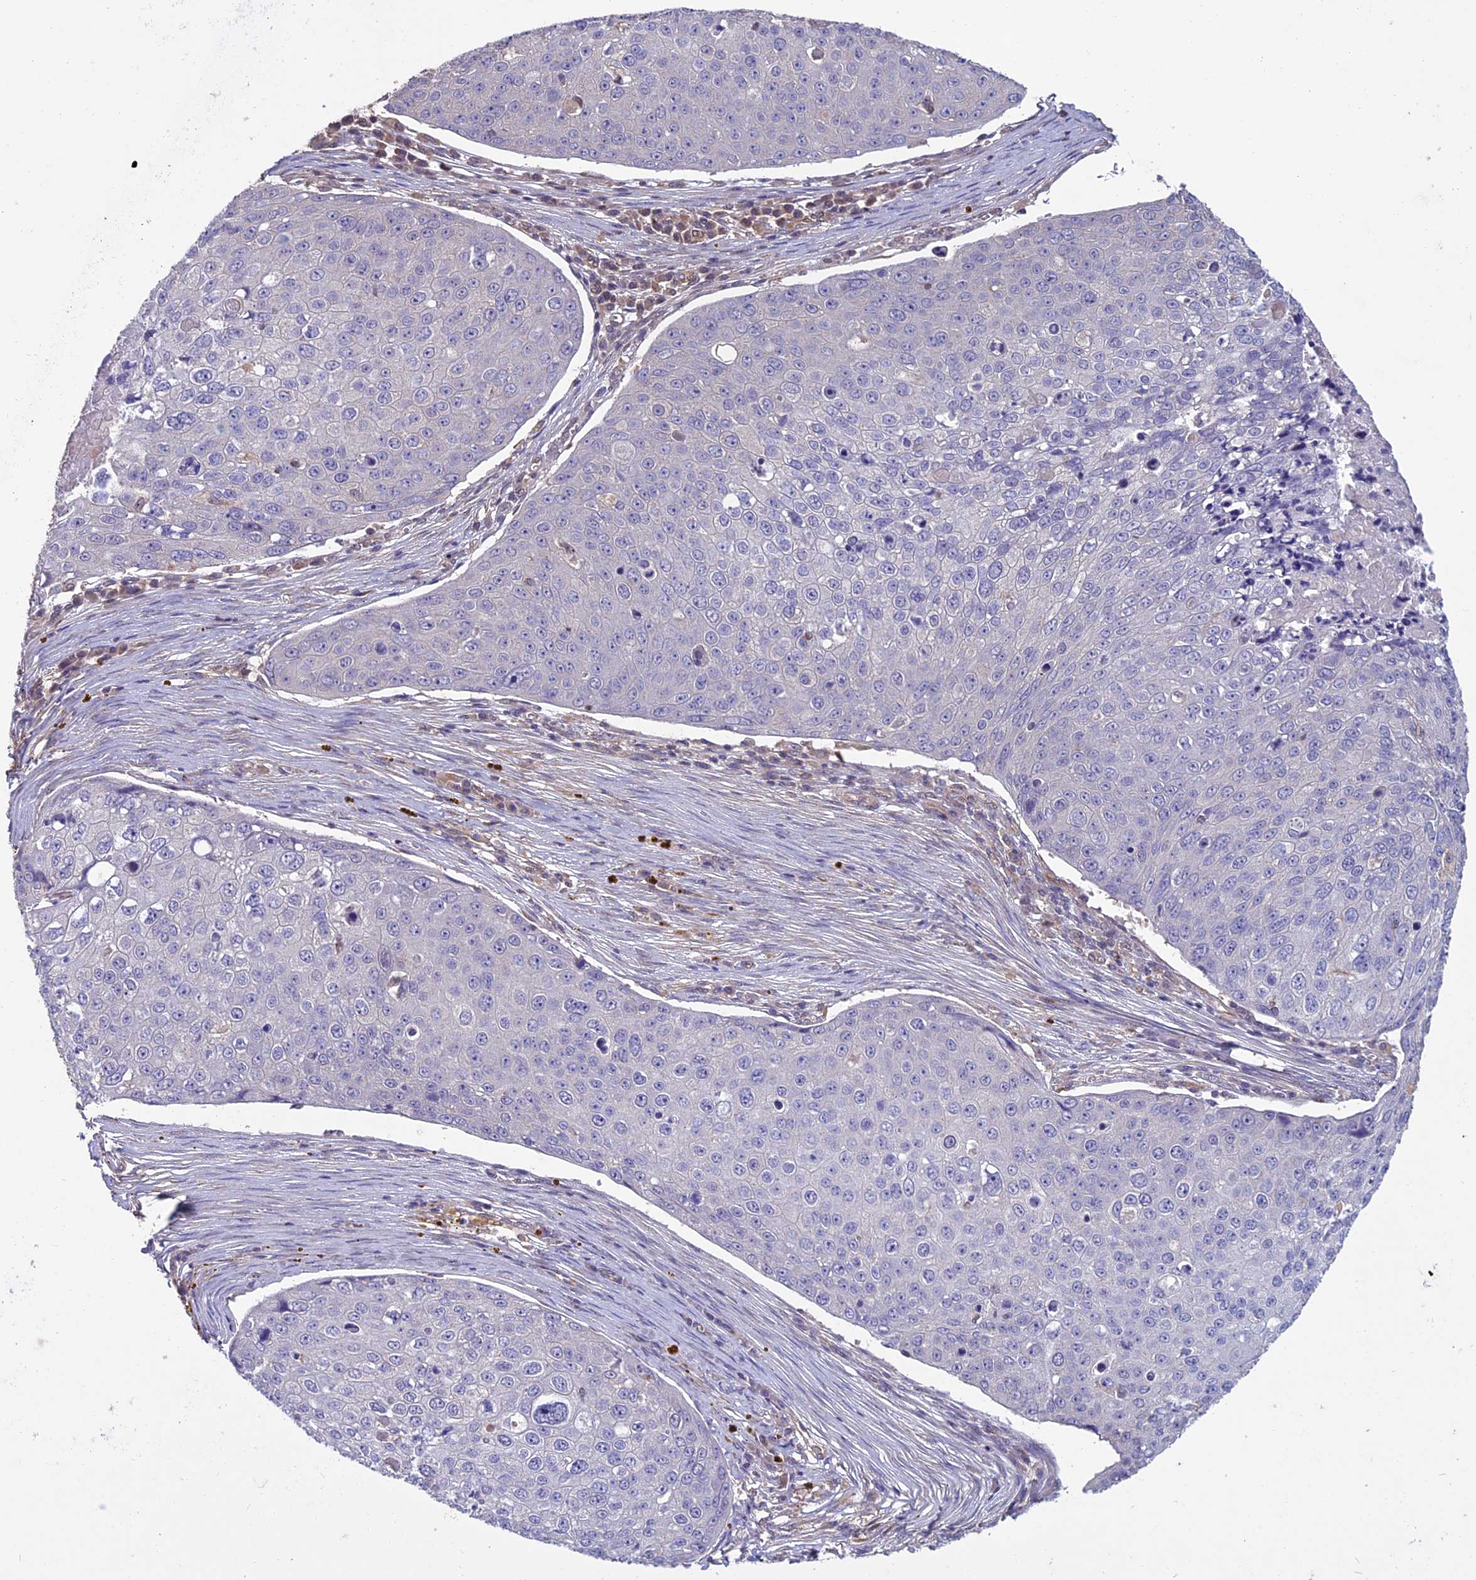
{"staining": {"intensity": "negative", "quantity": "none", "location": "none"}, "tissue": "skin cancer", "cell_type": "Tumor cells", "image_type": "cancer", "snomed": [{"axis": "morphology", "description": "Squamous cell carcinoma, NOS"}, {"axis": "topography", "description": "Skin"}], "caption": "The micrograph reveals no significant staining in tumor cells of skin cancer (squamous cell carcinoma).", "gene": "C3orf70", "patient": {"sex": "male", "age": 71}}